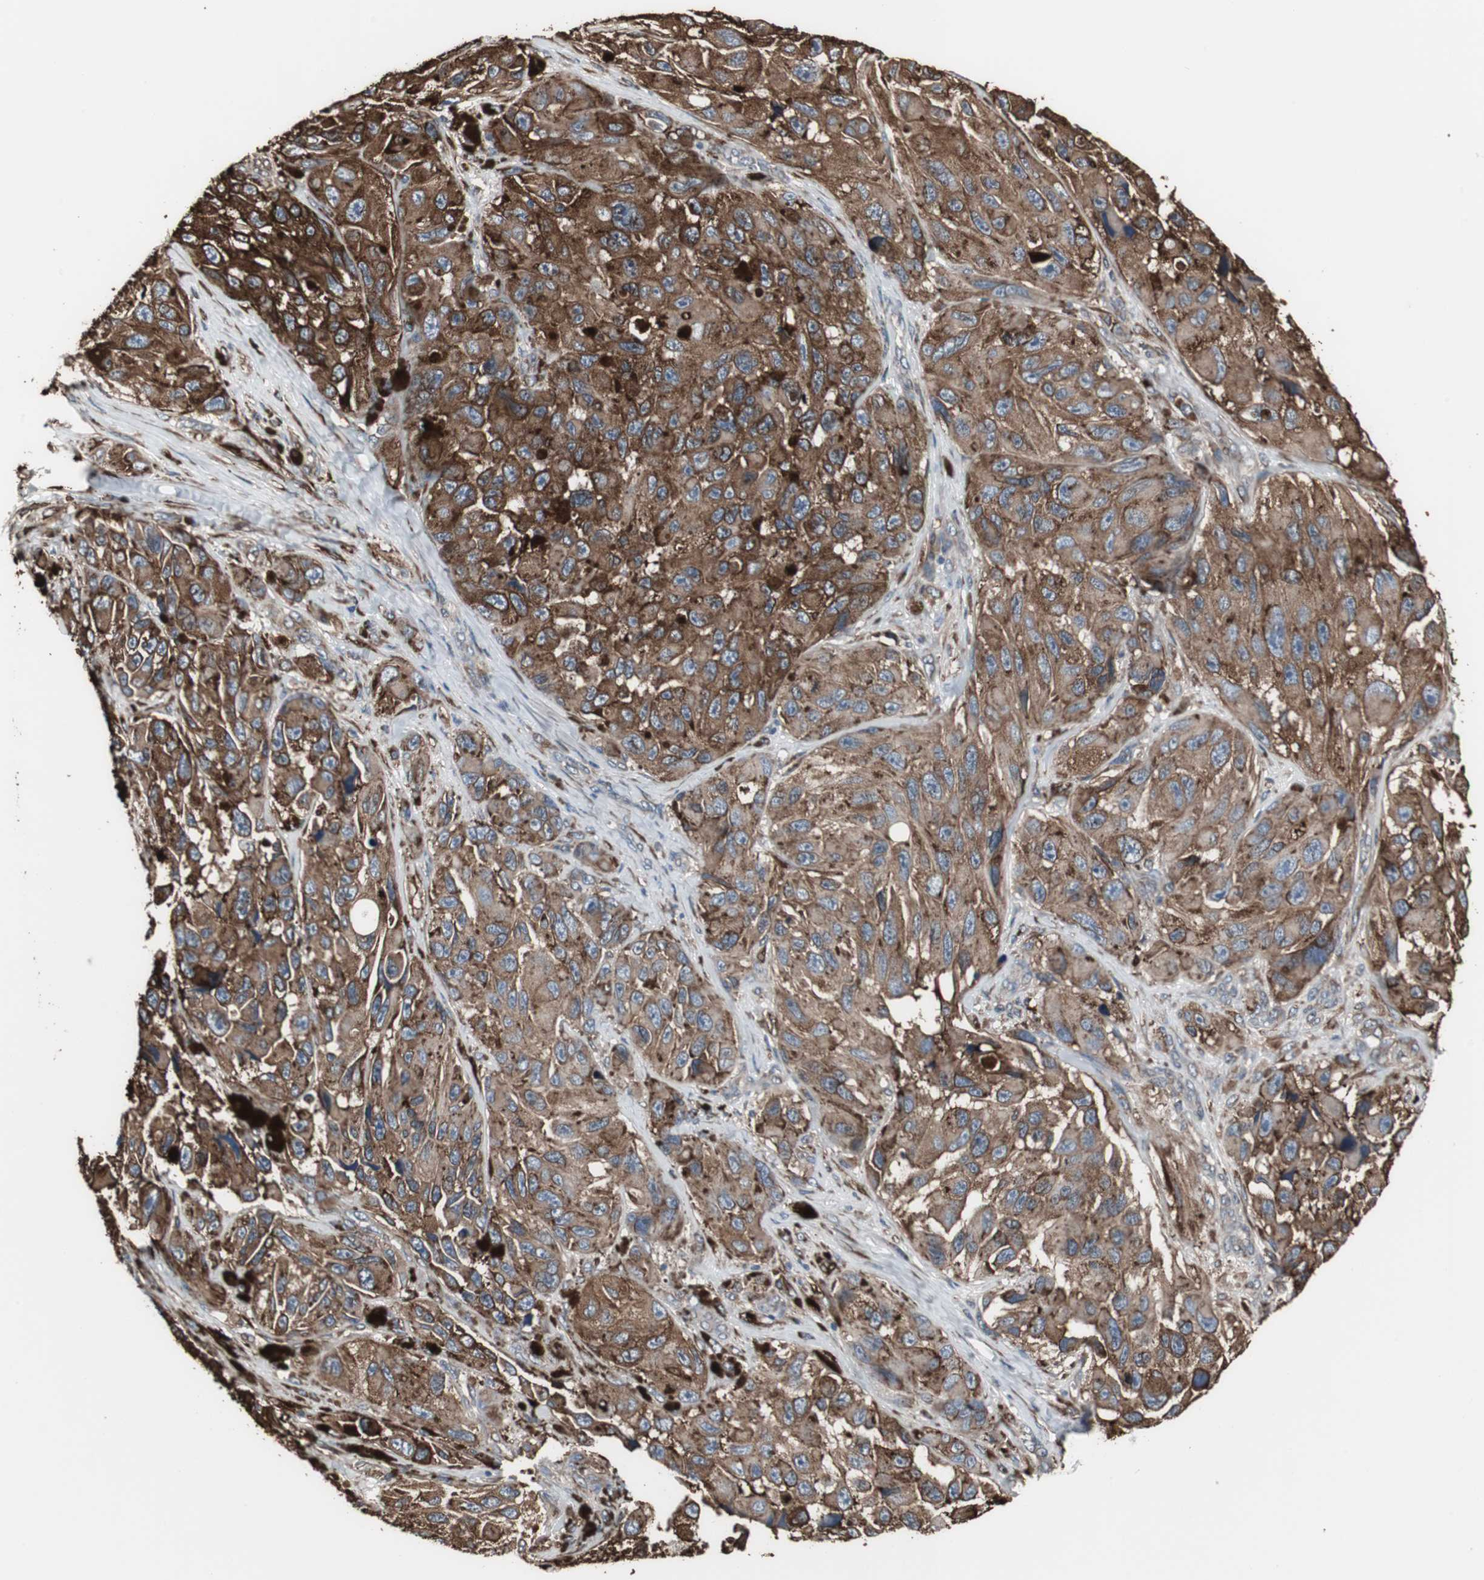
{"staining": {"intensity": "strong", "quantity": ">75%", "location": "cytoplasmic/membranous"}, "tissue": "melanoma", "cell_type": "Tumor cells", "image_type": "cancer", "snomed": [{"axis": "morphology", "description": "Malignant melanoma, NOS"}, {"axis": "topography", "description": "Skin"}], "caption": "Protein staining of malignant melanoma tissue demonstrates strong cytoplasmic/membranous staining in approximately >75% of tumor cells.", "gene": "CALU", "patient": {"sex": "female", "age": 73}}